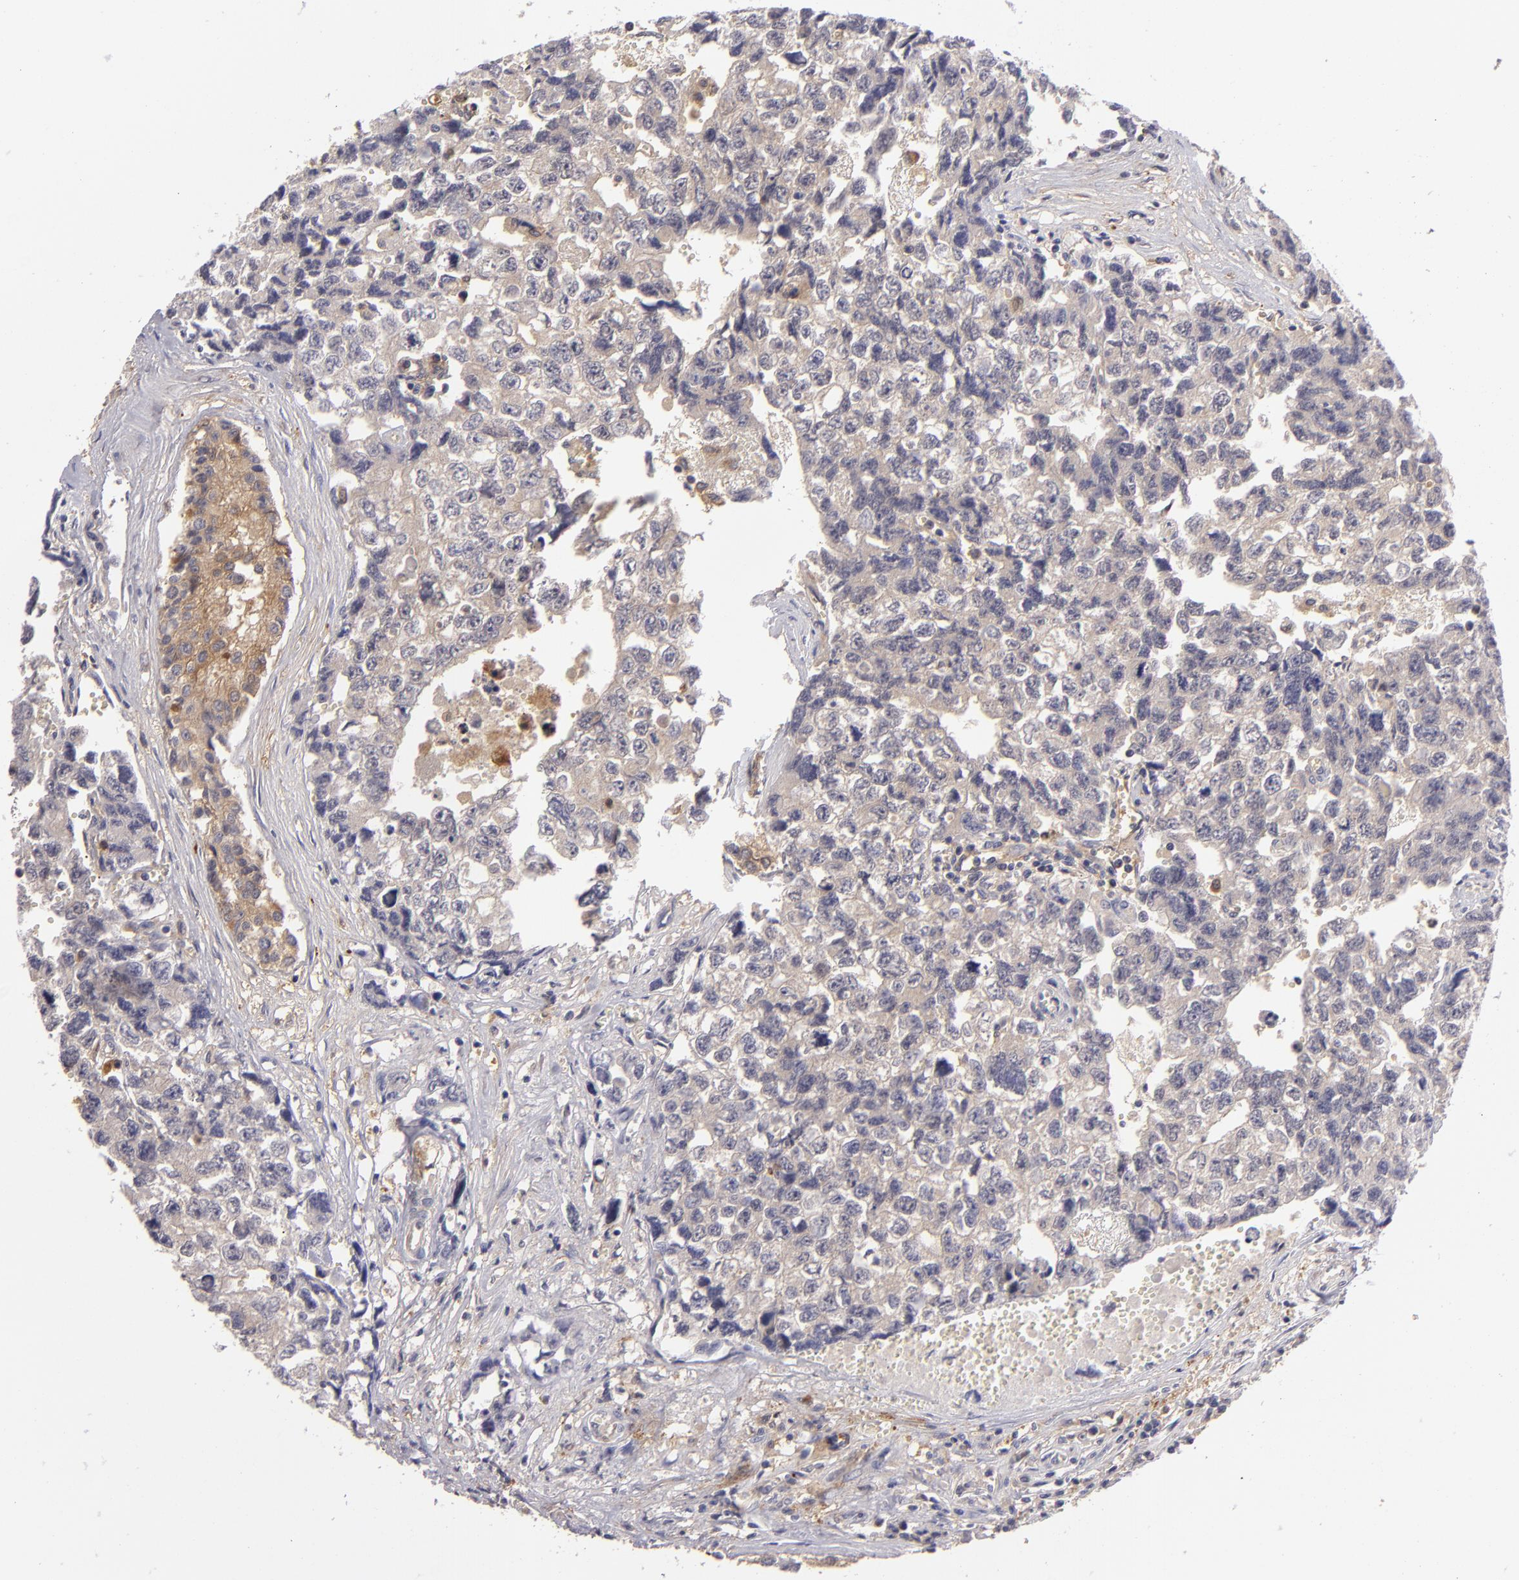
{"staining": {"intensity": "weak", "quantity": ">75%", "location": "cytoplasmic/membranous"}, "tissue": "testis cancer", "cell_type": "Tumor cells", "image_type": "cancer", "snomed": [{"axis": "morphology", "description": "Carcinoma, Embryonal, NOS"}, {"axis": "topography", "description": "Testis"}], "caption": "Testis cancer (embryonal carcinoma) tissue displays weak cytoplasmic/membranous staining in approximately >75% of tumor cells", "gene": "MMP10", "patient": {"sex": "male", "age": 31}}